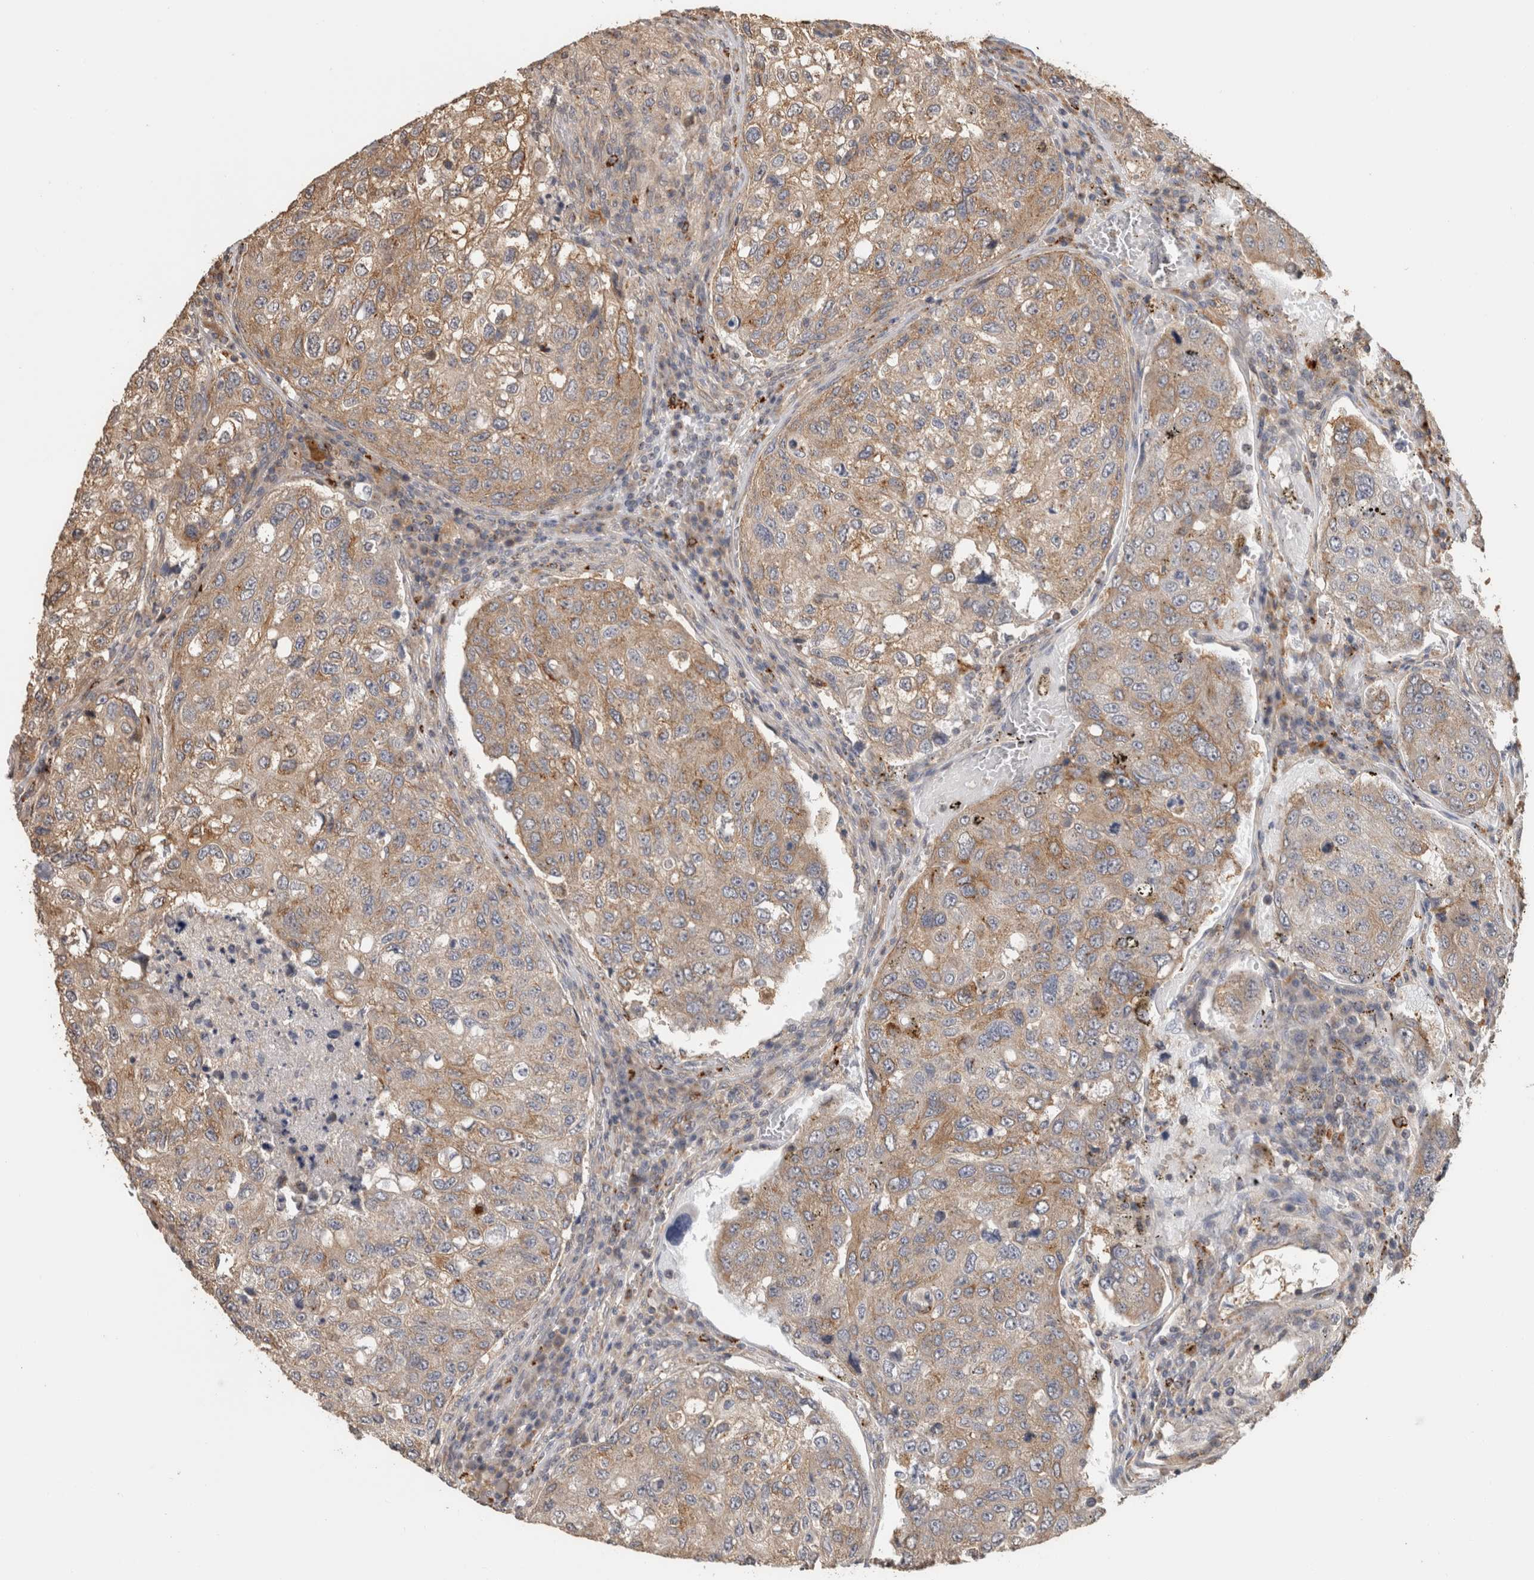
{"staining": {"intensity": "moderate", "quantity": "25%-75%", "location": "cytoplasmic/membranous"}, "tissue": "urothelial cancer", "cell_type": "Tumor cells", "image_type": "cancer", "snomed": [{"axis": "morphology", "description": "Urothelial carcinoma, High grade"}, {"axis": "topography", "description": "Lymph node"}, {"axis": "topography", "description": "Urinary bladder"}], "caption": "Immunohistochemical staining of high-grade urothelial carcinoma shows medium levels of moderate cytoplasmic/membranous staining in about 25%-75% of tumor cells. (DAB (3,3'-diaminobenzidine) = brown stain, brightfield microscopy at high magnification).", "gene": "CLIP1", "patient": {"sex": "male", "age": 51}}